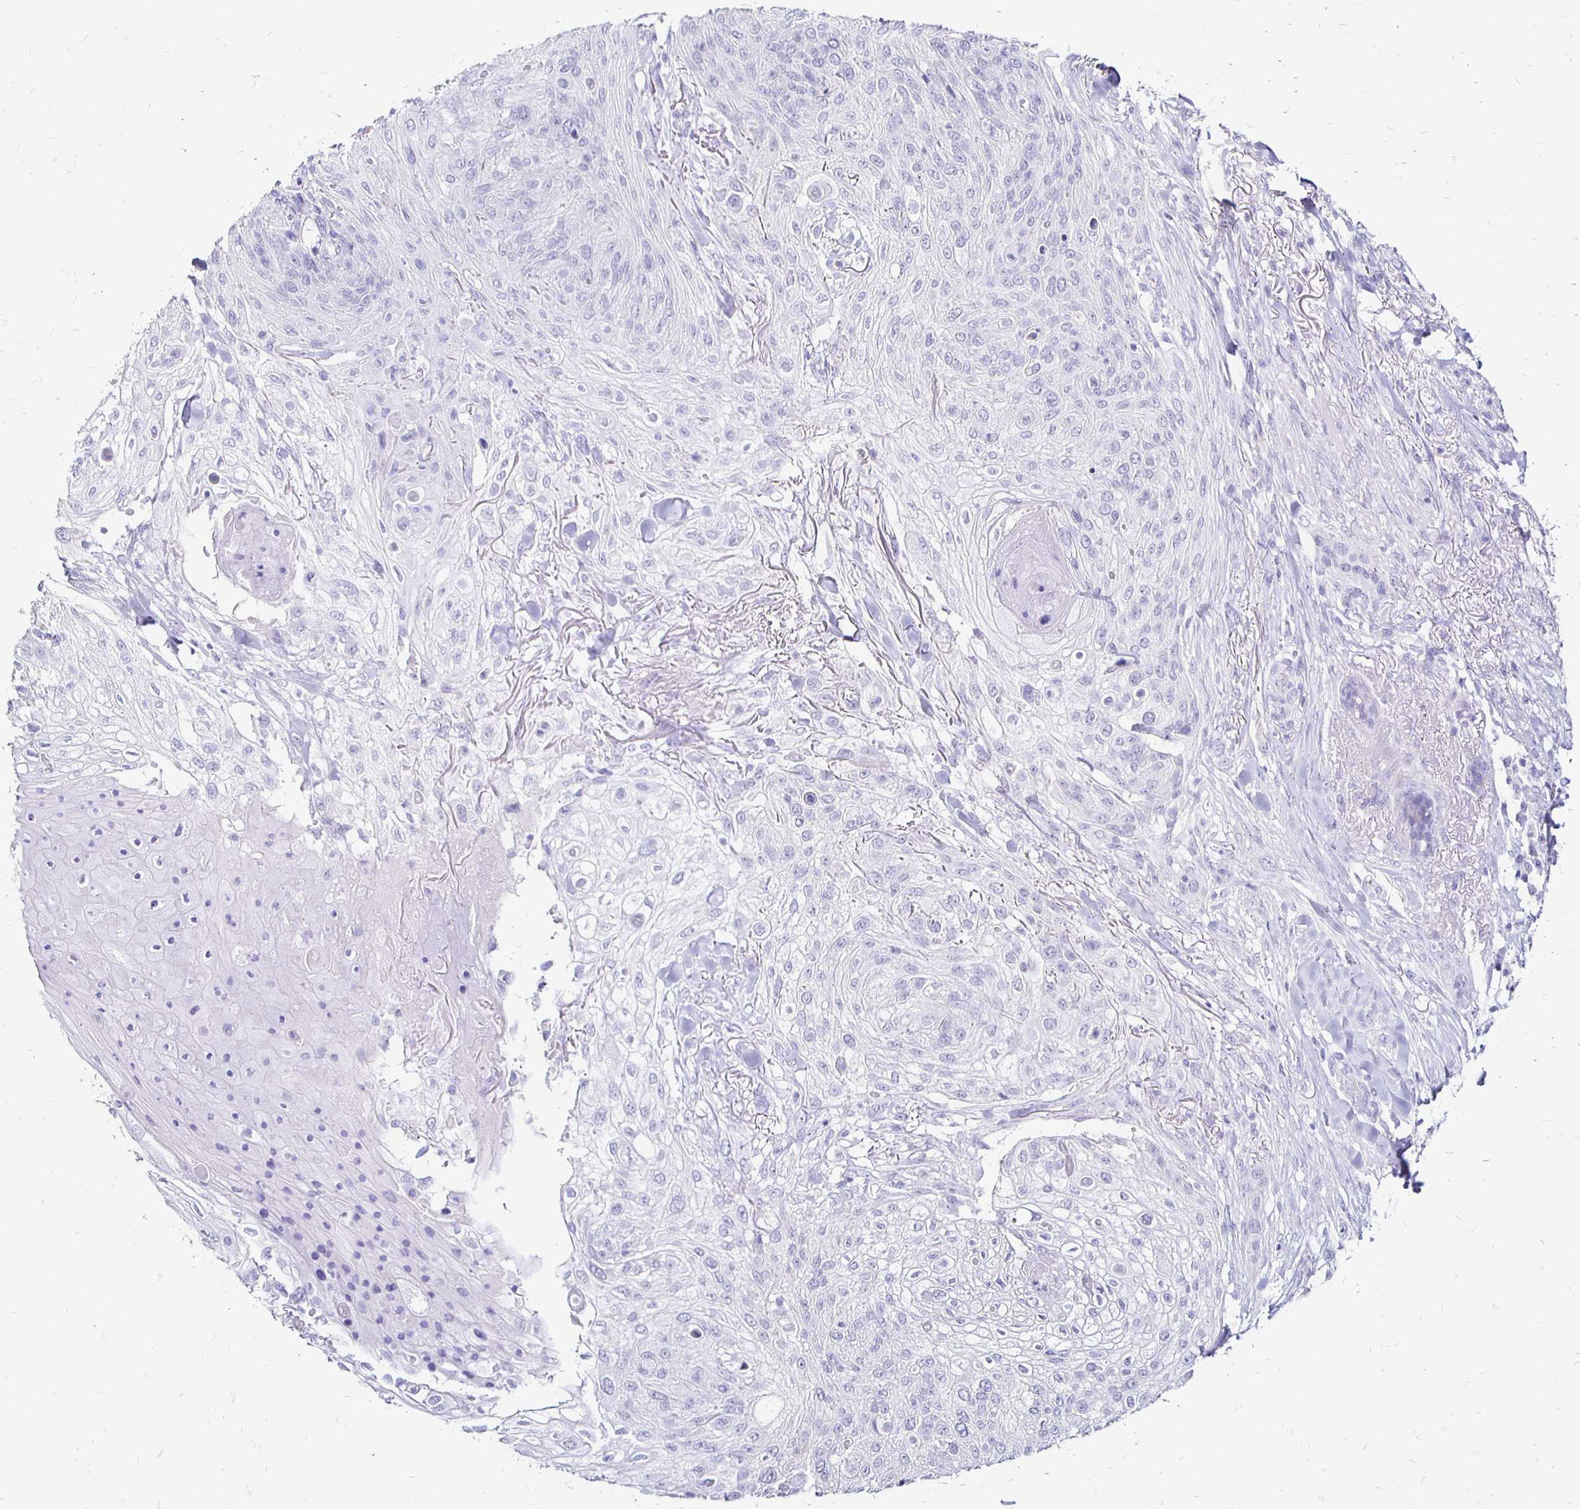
{"staining": {"intensity": "negative", "quantity": "none", "location": "none"}, "tissue": "skin cancer", "cell_type": "Tumor cells", "image_type": "cancer", "snomed": [{"axis": "morphology", "description": "Squamous cell carcinoma, NOS"}, {"axis": "topography", "description": "Skin"}], "caption": "This is an immunohistochemistry (IHC) histopathology image of skin squamous cell carcinoma. There is no staining in tumor cells.", "gene": "IRGC", "patient": {"sex": "female", "age": 87}}